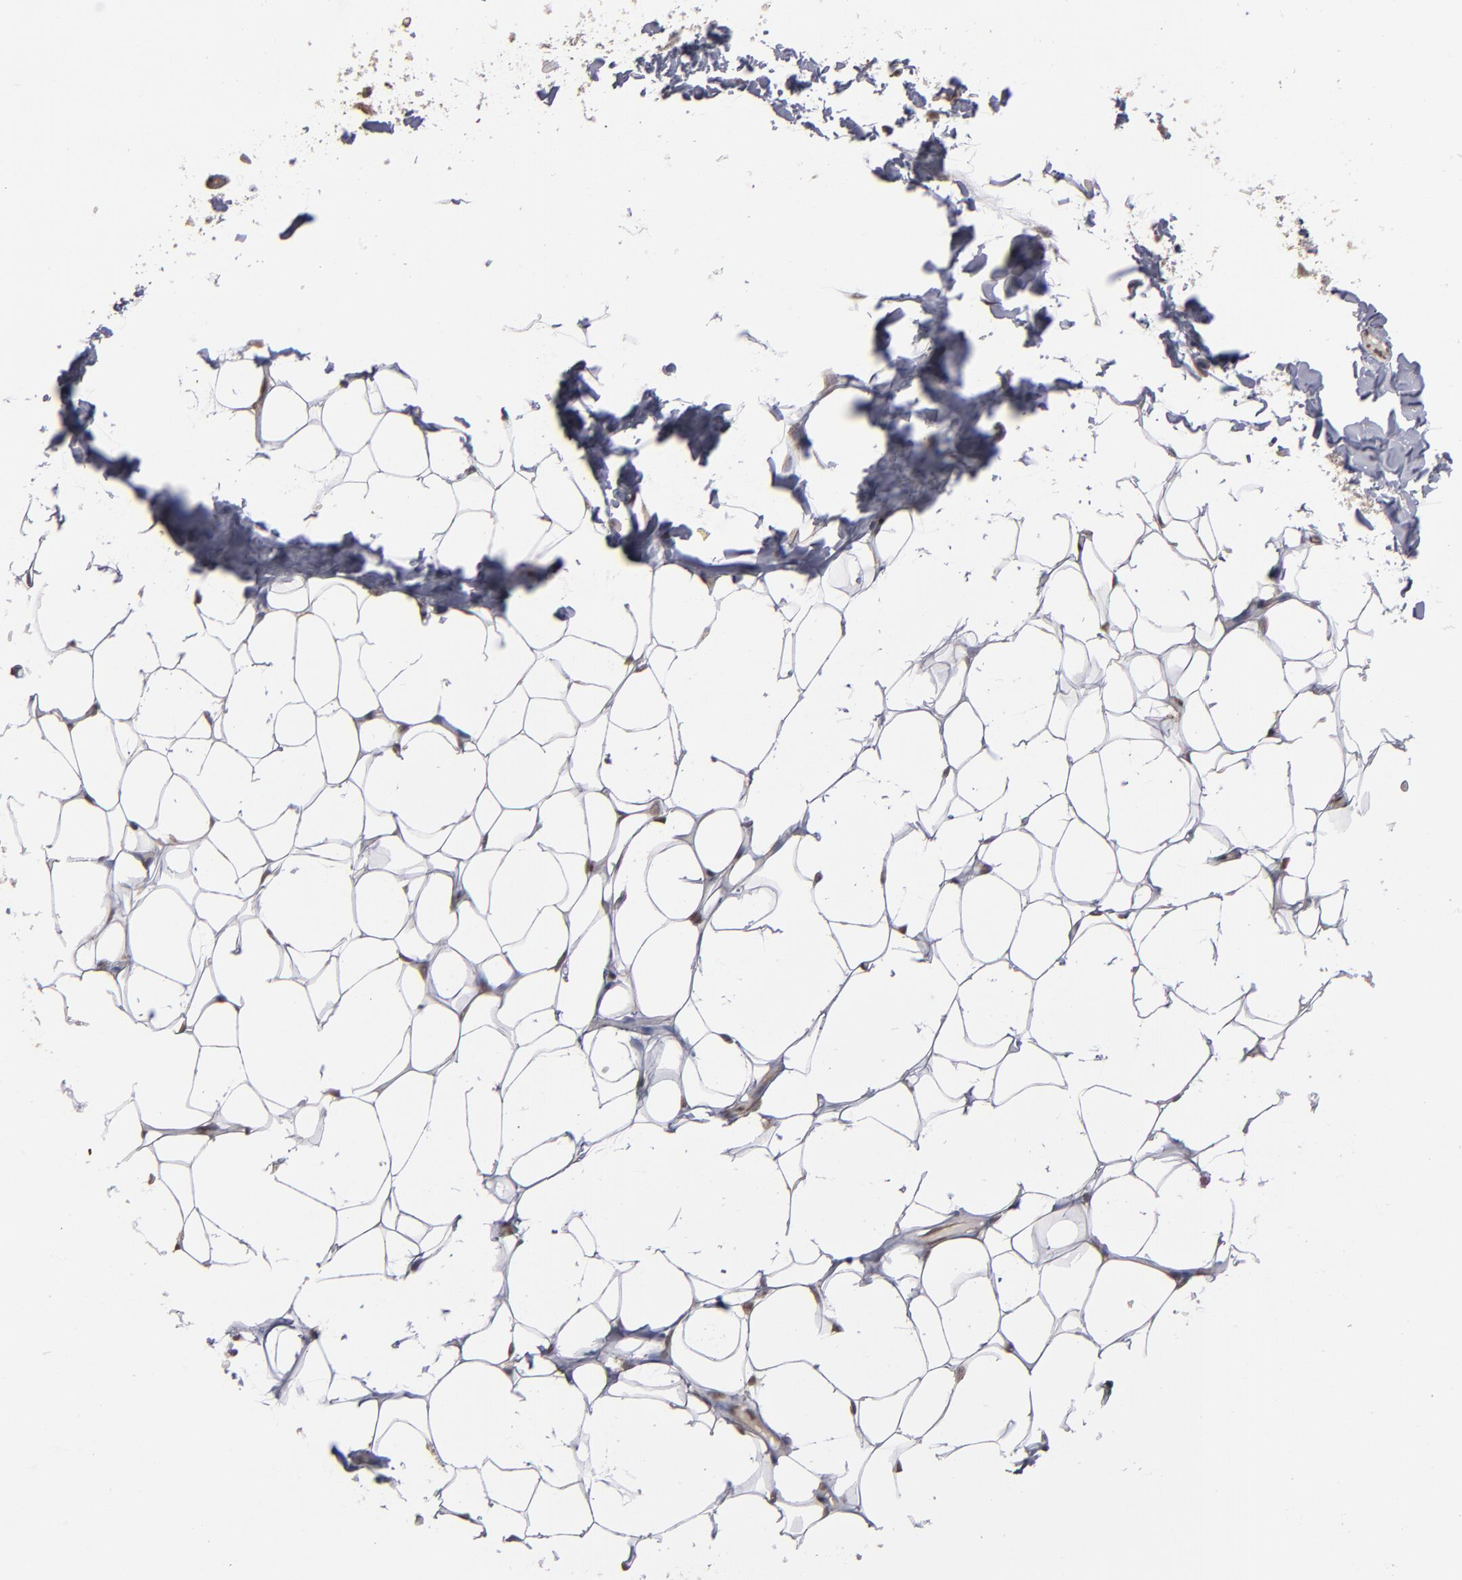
{"staining": {"intensity": "negative", "quantity": "none", "location": "none"}, "tissue": "adipose tissue", "cell_type": "Adipocytes", "image_type": "normal", "snomed": [{"axis": "morphology", "description": "Normal tissue, NOS"}, {"axis": "topography", "description": "Soft tissue"}], "caption": "Immunohistochemistry of unremarkable human adipose tissue exhibits no positivity in adipocytes. The staining was performed using DAB (3,3'-diaminobenzidine) to visualize the protein expression in brown, while the nuclei were stained in blue with hematoxylin (Magnification: 20x).", "gene": "HUWE1", "patient": {"sex": "male", "age": 26}}